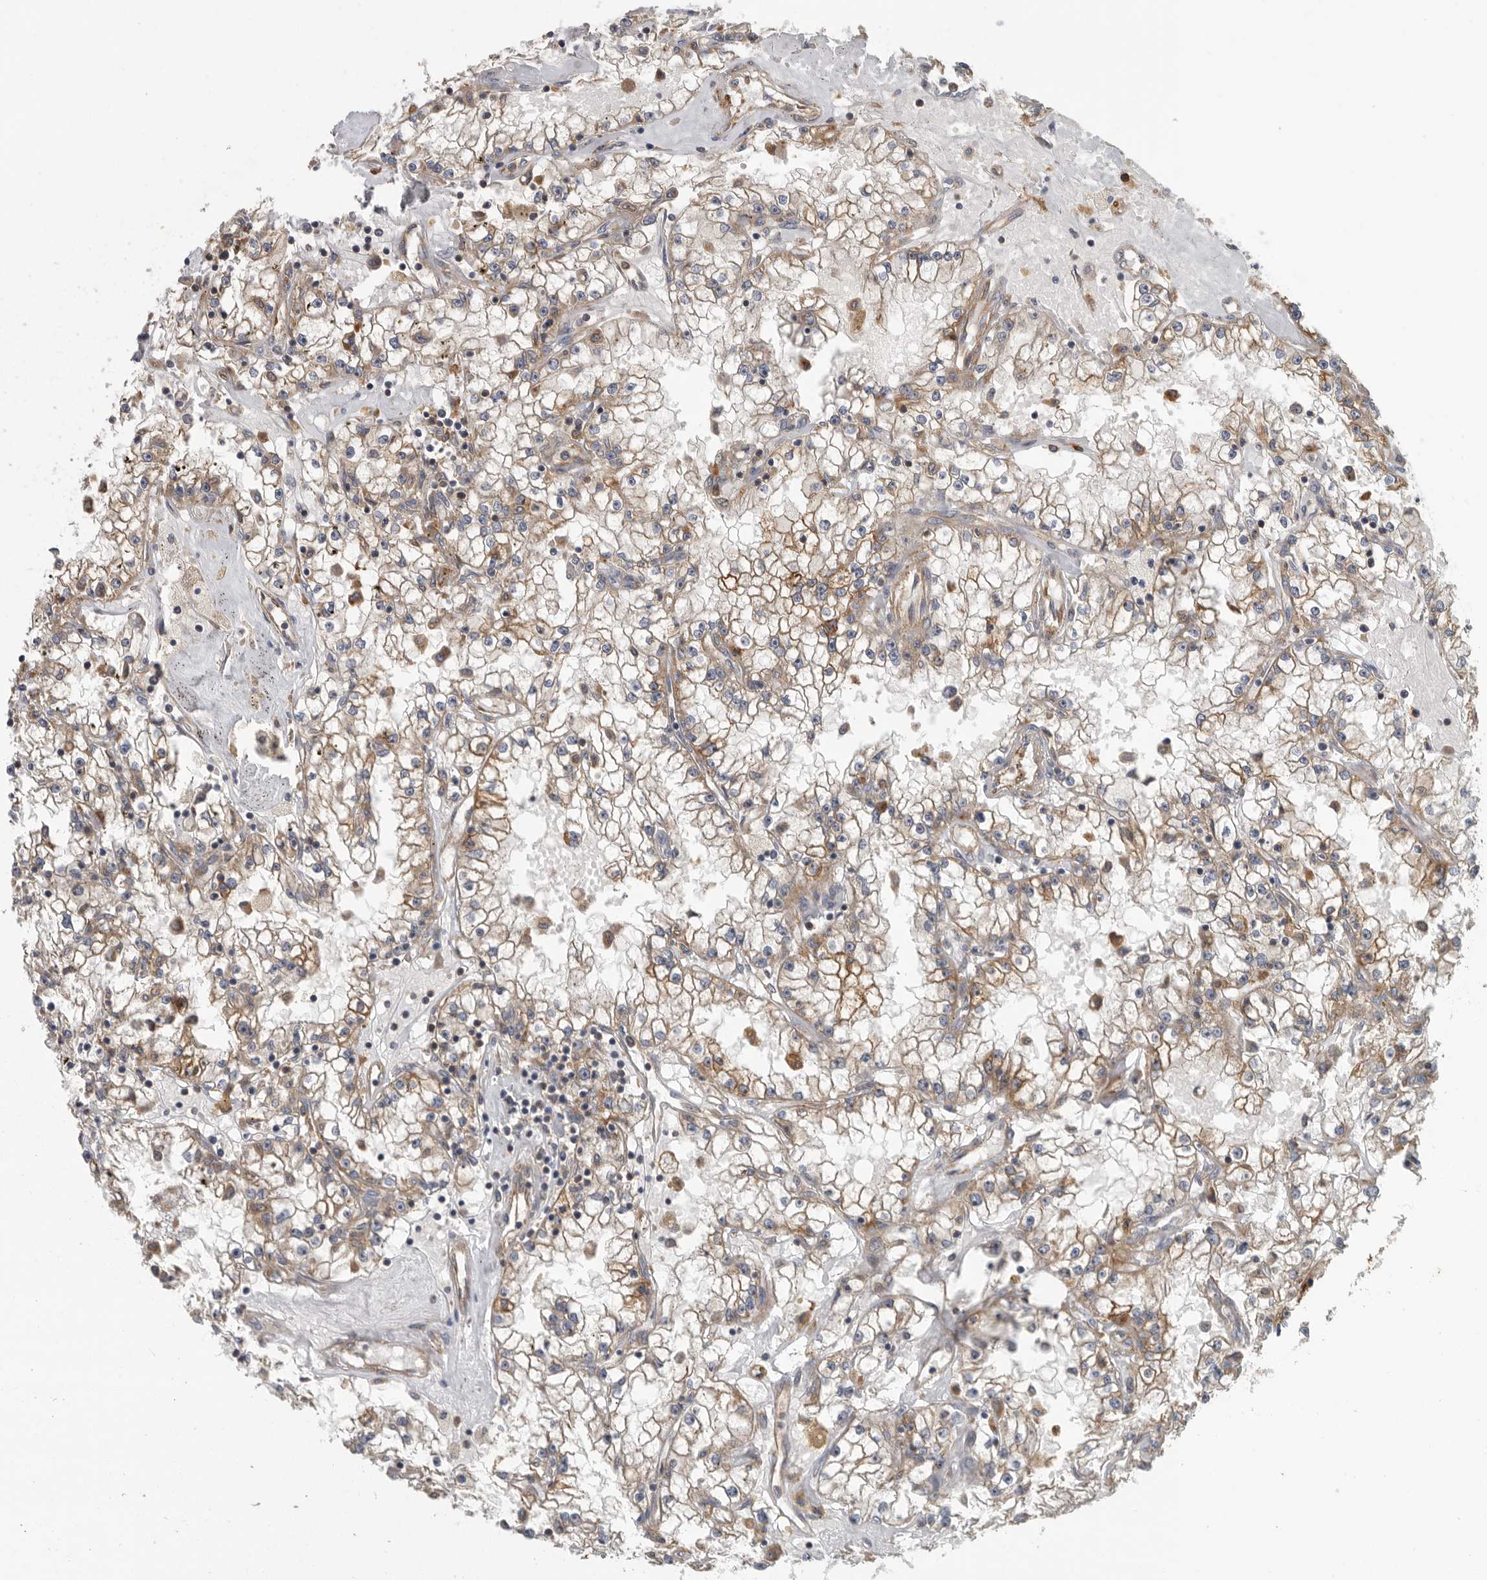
{"staining": {"intensity": "weak", "quantity": "25%-75%", "location": "cytoplasmic/membranous"}, "tissue": "renal cancer", "cell_type": "Tumor cells", "image_type": "cancer", "snomed": [{"axis": "morphology", "description": "Adenocarcinoma, NOS"}, {"axis": "topography", "description": "Kidney"}], "caption": "Human adenocarcinoma (renal) stained with a brown dye shows weak cytoplasmic/membranous positive positivity in approximately 25%-75% of tumor cells.", "gene": "C1orf109", "patient": {"sex": "male", "age": 56}}